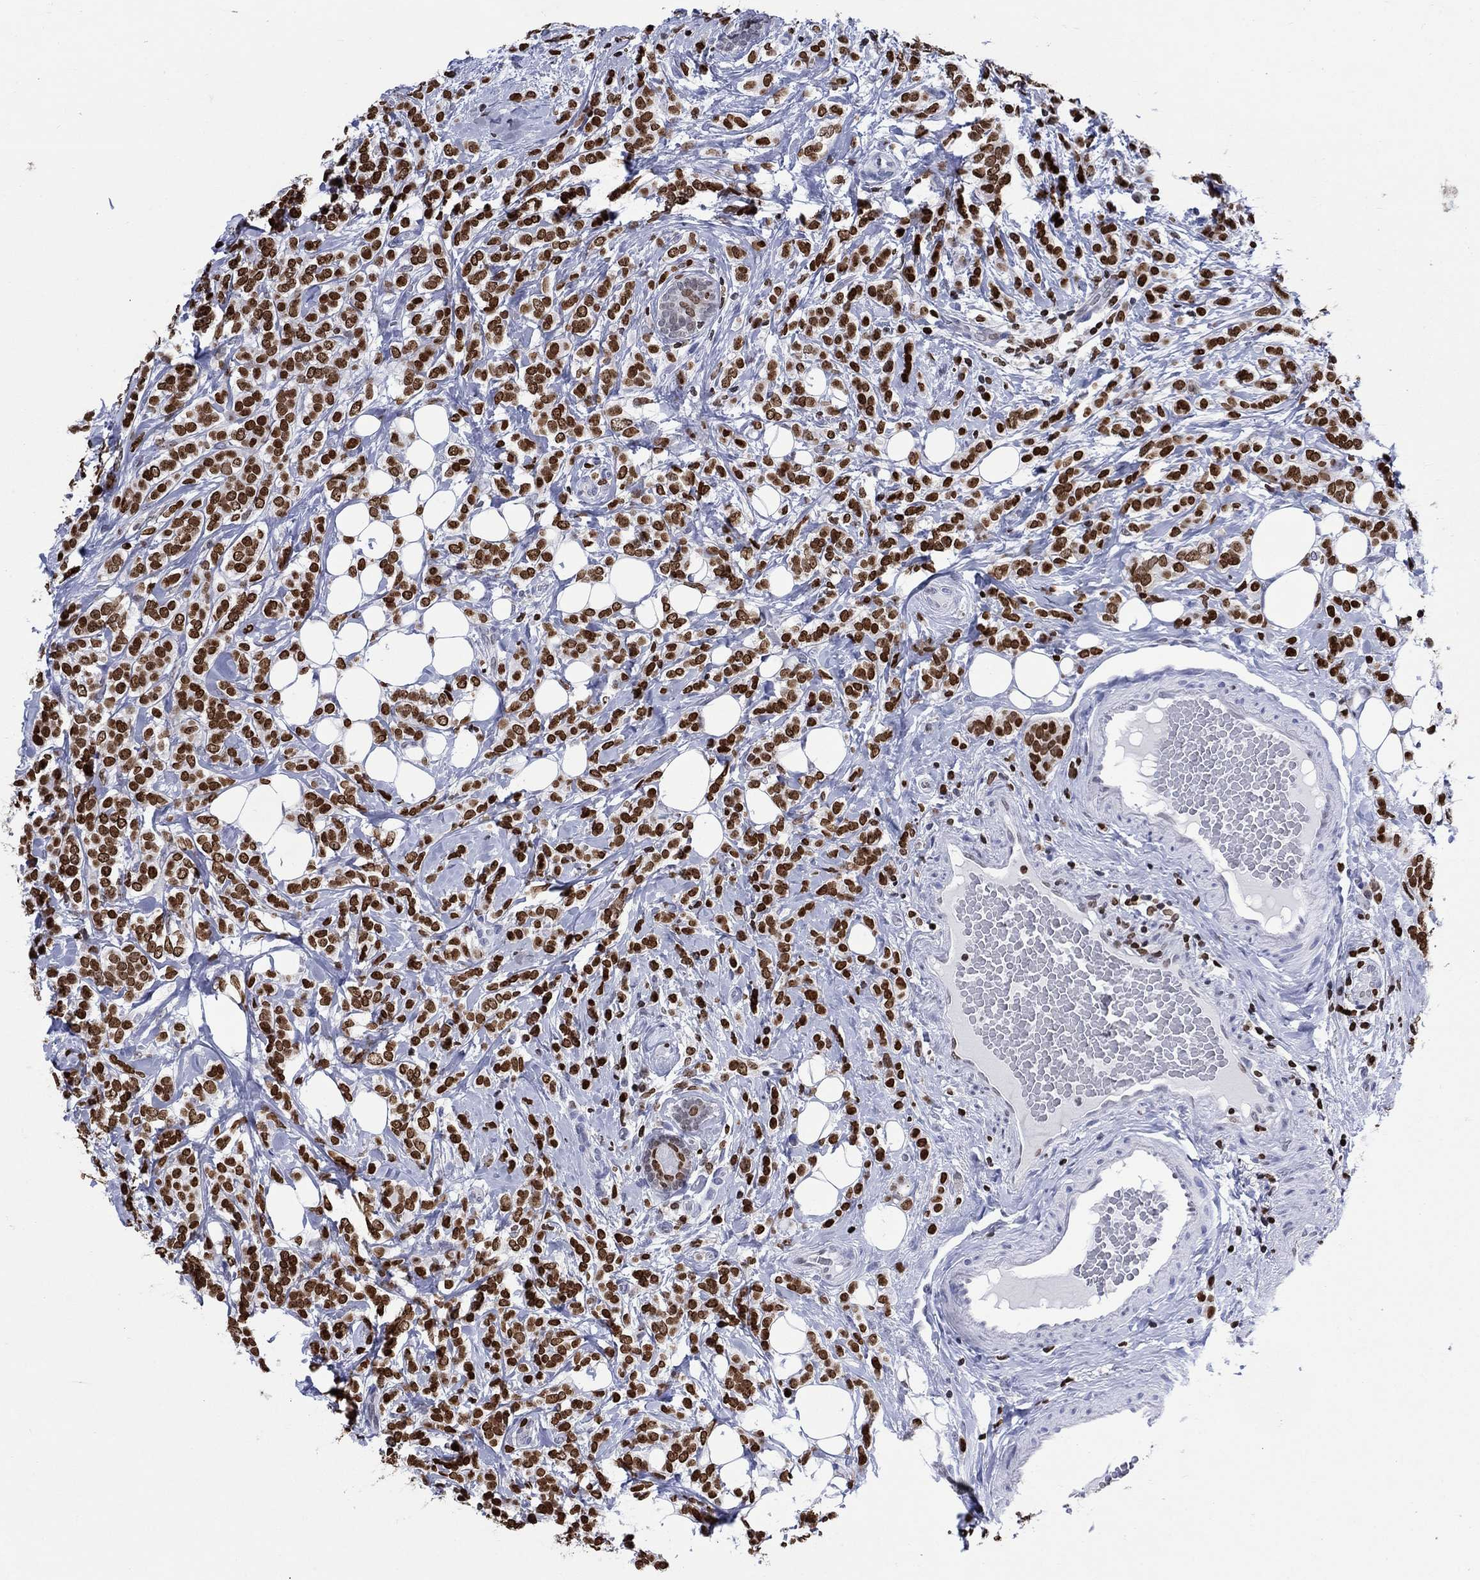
{"staining": {"intensity": "strong", "quantity": ">75%", "location": "nuclear"}, "tissue": "breast cancer", "cell_type": "Tumor cells", "image_type": "cancer", "snomed": [{"axis": "morphology", "description": "Lobular carcinoma"}, {"axis": "topography", "description": "Breast"}], "caption": "High-magnification brightfield microscopy of lobular carcinoma (breast) stained with DAB (brown) and counterstained with hematoxylin (blue). tumor cells exhibit strong nuclear staining is present in about>75% of cells.", "gene": "HMGA1", "patient": {"sex": "female", "age": 49}}